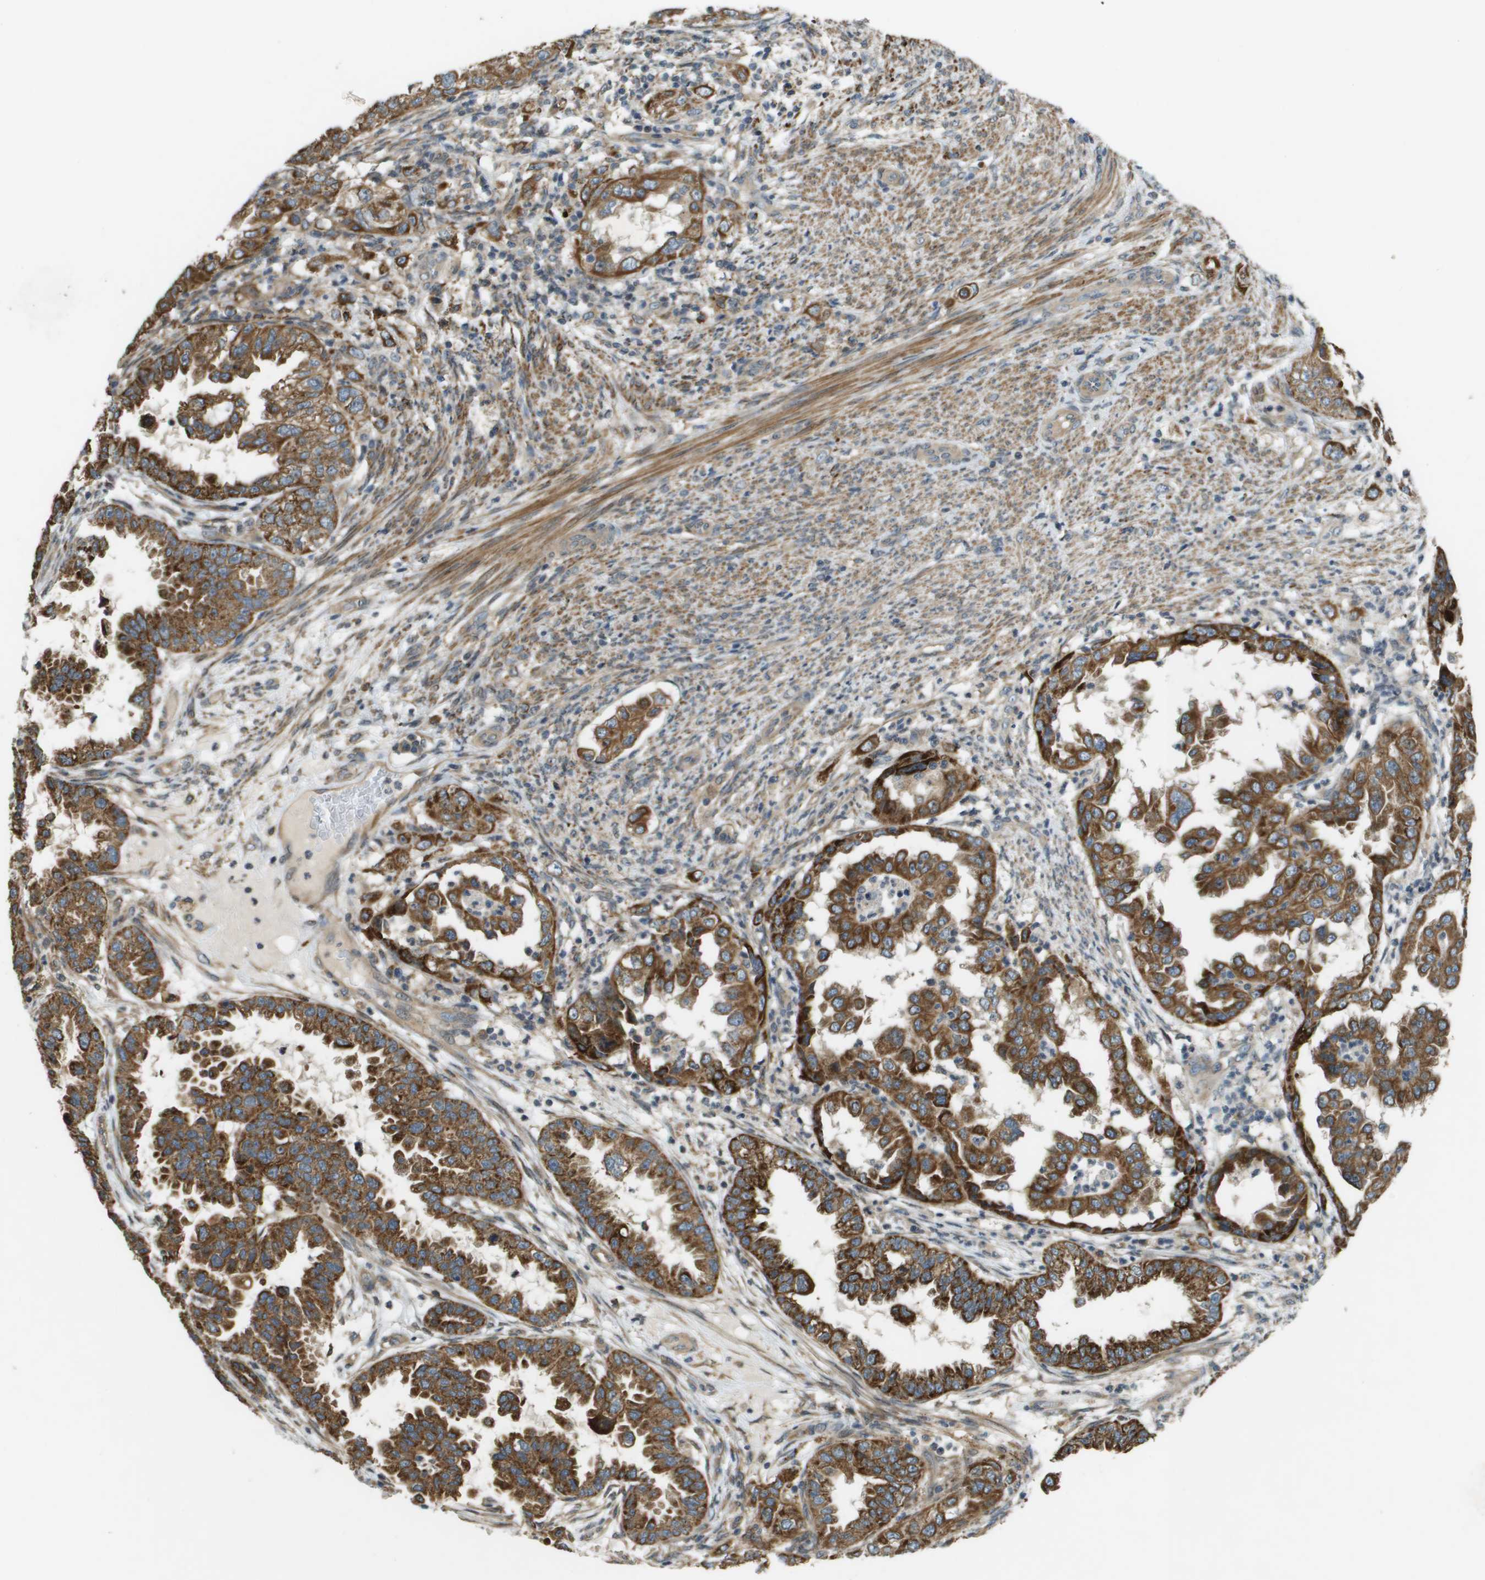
{"staining": {"intensity": "strong", "quantity": ">75%", "location": "cytoplasmic/membranous"}, "tissue": "endometrial cancer", "cell_type": "Tumor cells", "image_type": "cancer", "snomed": [{"axis": "morphology", "description": "Adenocarcinoma, NOS"}, {"axis": "topography", "description": "Endometrium"}], "caption": "The photomicrograph shows a brown stain indicating the presence of a protein in the cytoplasmic/membranous of tumor cells in endometrial cancer (adenocarcinoma). The staining was performed using DAB (3,3'-diaminobenzidine) to visualize the protein expression in brown, while the nuclei were stained in blue with hematoxylin (Magnification: 20x).", "gene": "CDKN2C", "patient": {"sex": "female", "age": 85}}